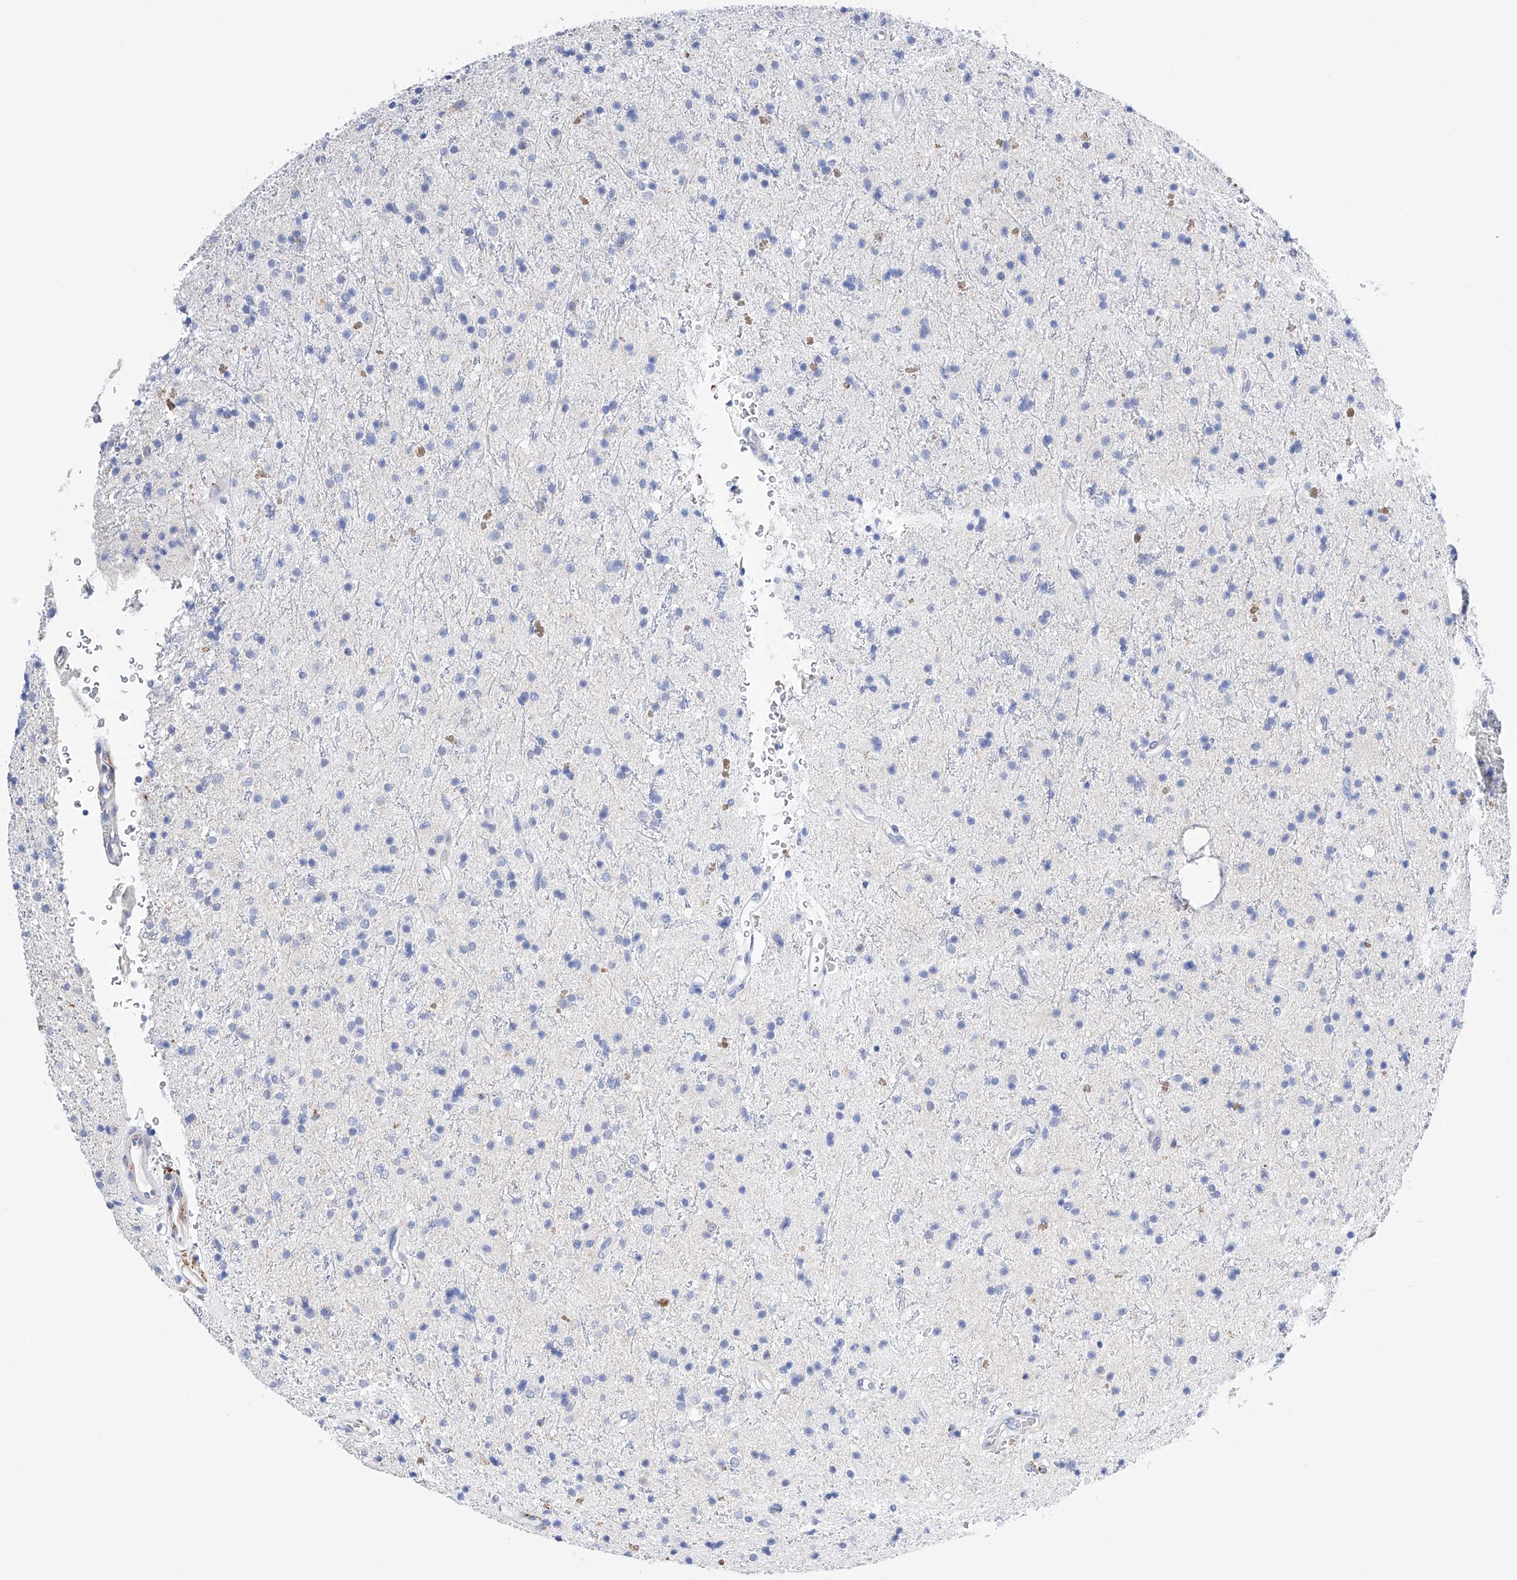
{"staining": {"intensity": "negative", "quantity": "none", "location": "none"}, "tissue": "glioma", "cell_type": "Tumor cells", "image_type": "cancer", "snomed": [{"axis": "morphology", "description": "Glioma, malignant, High grade"}, {"axis": "topography", "description": "Brain"}], "caption": "Protein analysis of glioma shows no significant positivity in tumor cells.", "gene": "PDIA5", "patient": {"sex": "male", "age": 34}}